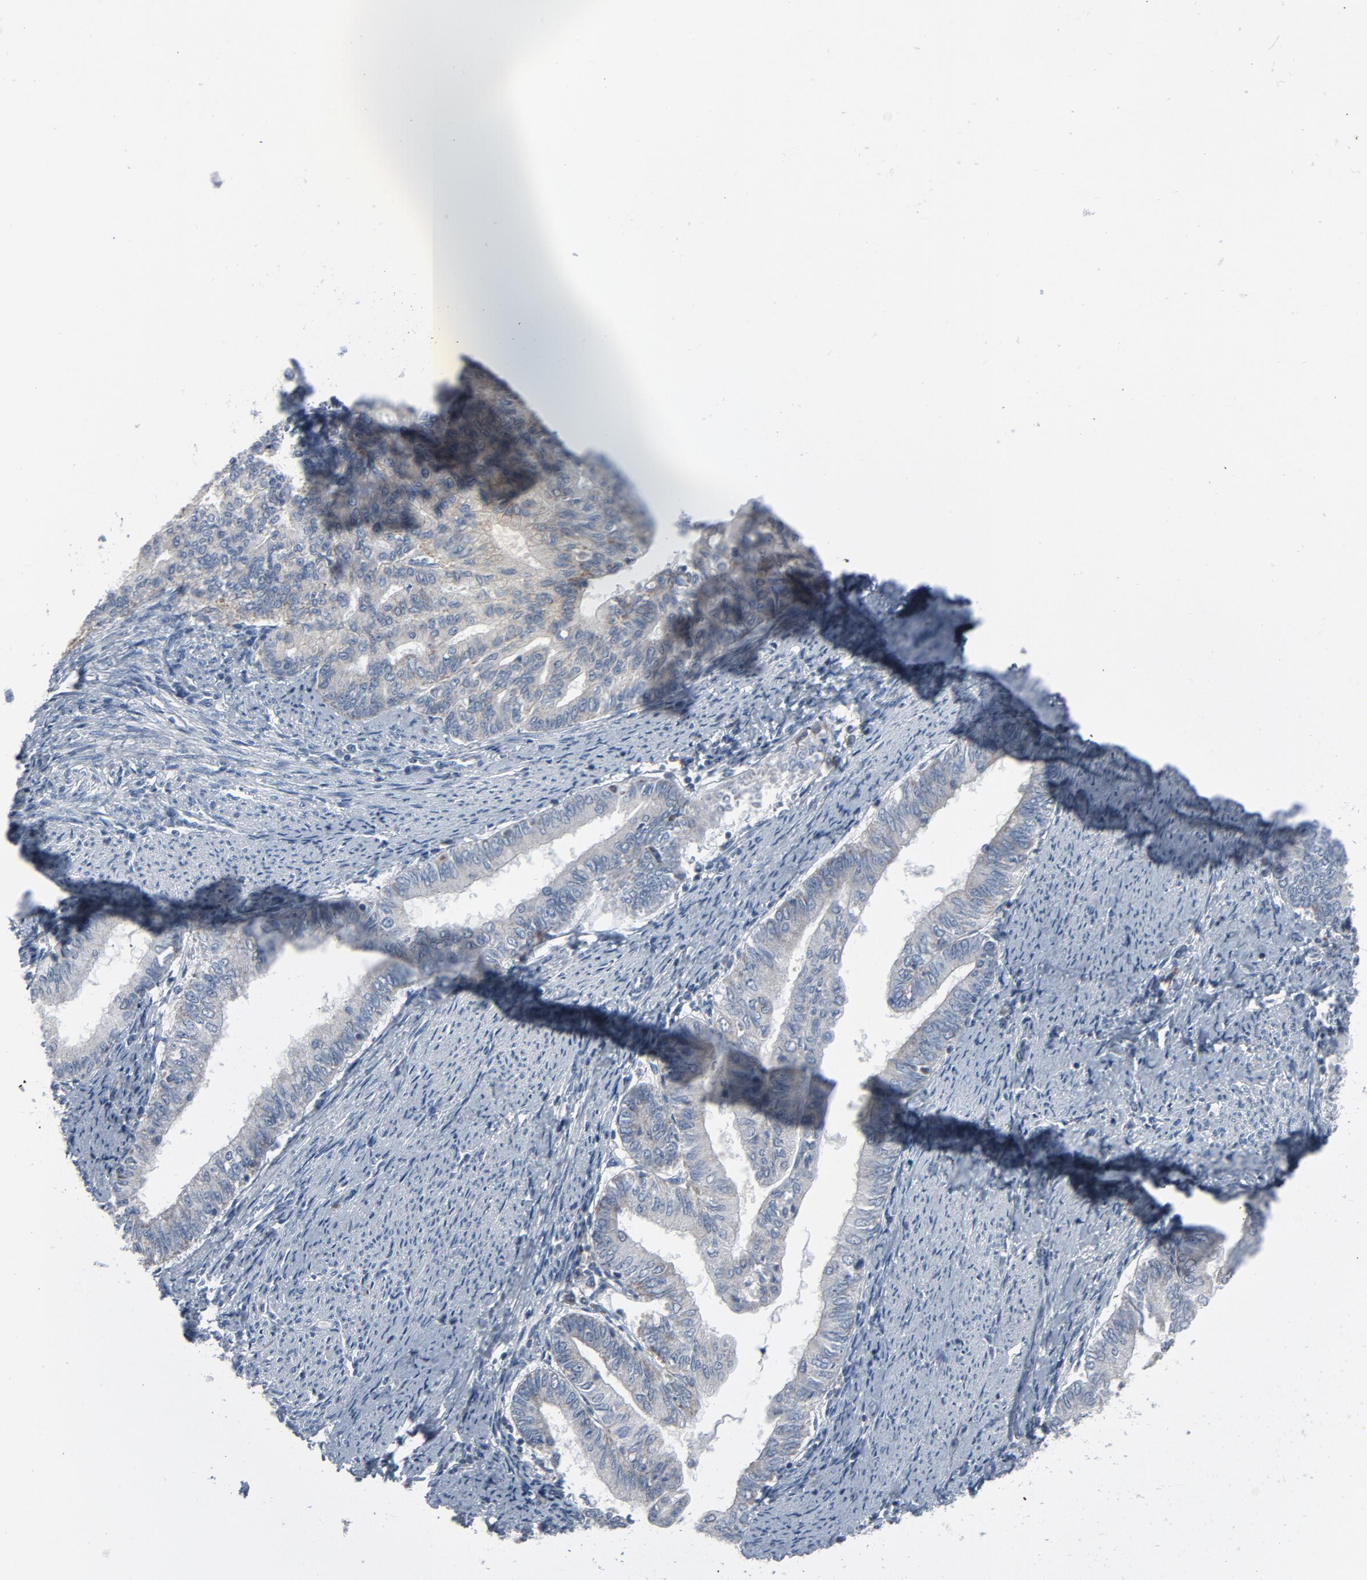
{"staining": {"intensity": "negative", "quantity": "none", "location": "none"}, "tissue": "endometrial cancer", "cell_type": "Tumor cells", "image_type": "cancer", "snomed": [{"axis": "morphology", "description": "Adenocarcinoma, NOS"}, {"axis": "topography", "description": "Endometrium"}], "caption": "Endometrial adenocarcinoma stained for a protein using IHC shows no staining tumor cells.", "gene": "GPX2", "patient": {"sex": "female", "age": 66}}